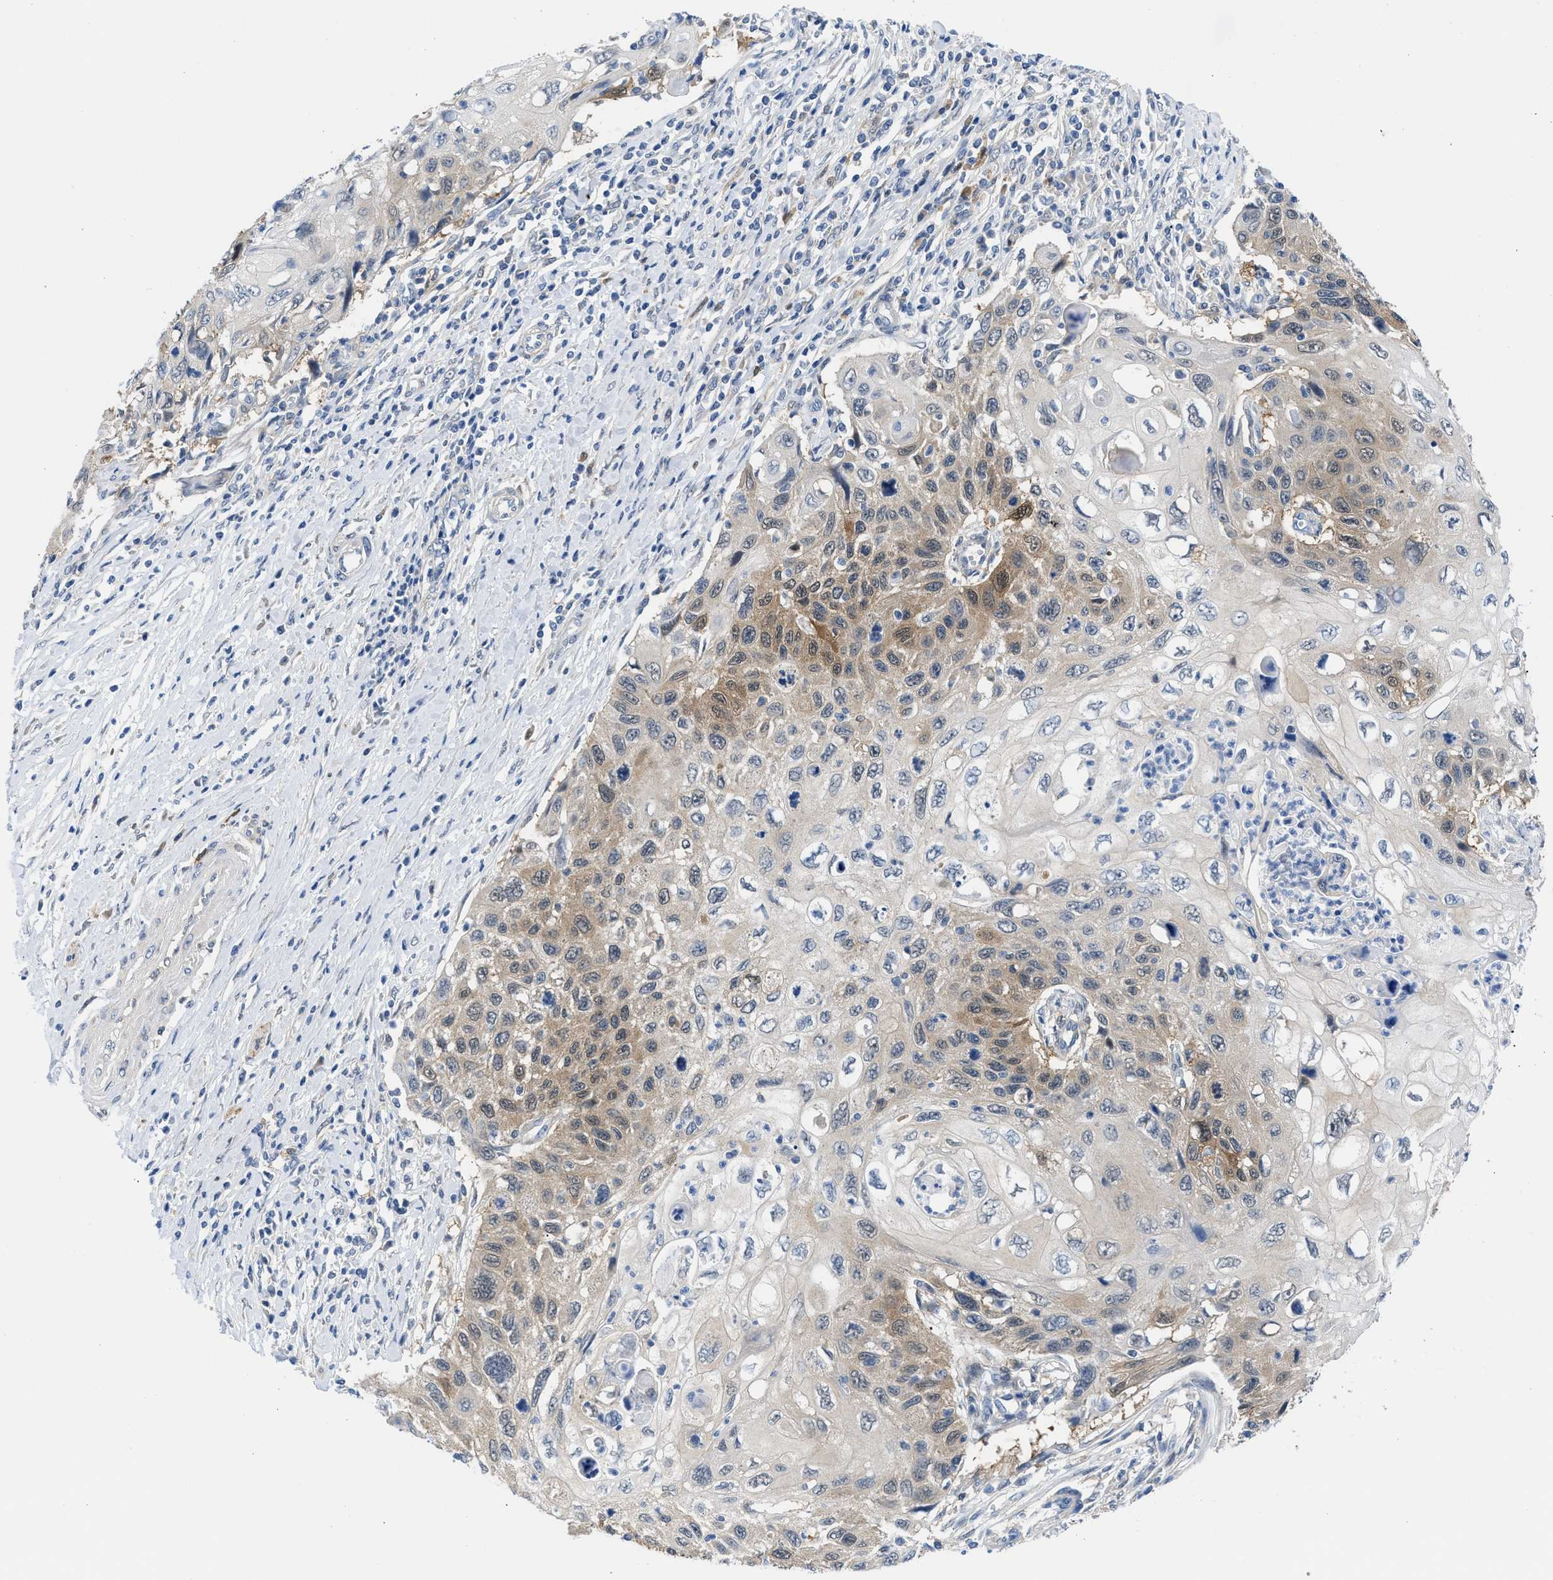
{"staining": {"intensity": "moderate", "quantity": "<25%", "location": "cytoplasmic/membranous,nuclear"}, "tissue": "cervical cancer", "cell_type": "Tumor cells", "image_type": "cancer", "snomed": [{"axis": "morphology", "description": "Squamous cell carcinoma, NOS"}, {"axis": "topography", "description": "Cervix"}], "caption": "A brown stain highlights moderate cytoplasmic/membranous and nuclear positivity of a protein in squamous cell carcinoma (cervical) tumor cells.", "gene": "CBR1", "patient": {"sex": "female", "age": 70}}